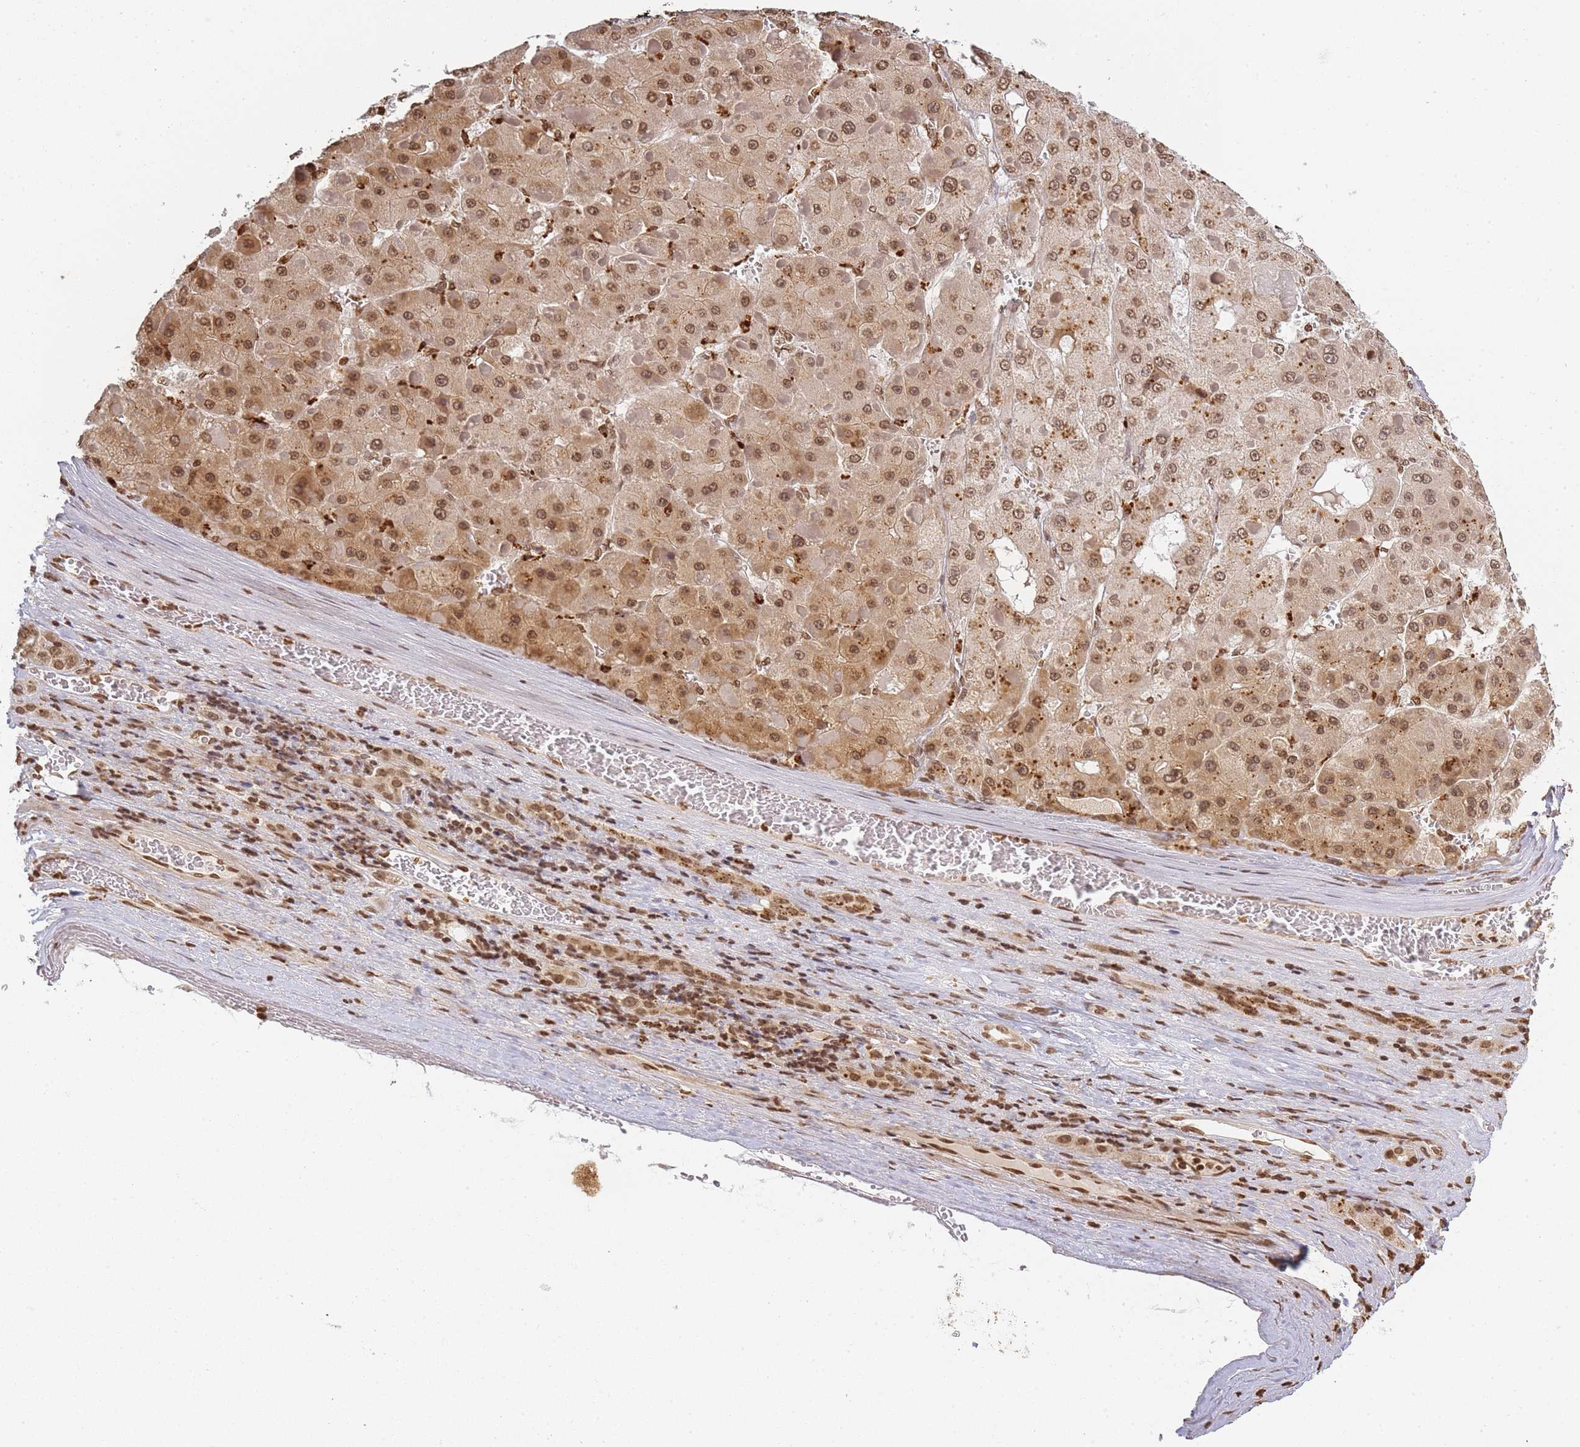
{"staining": {"intensity": "moderate", "quantity": ">75%", "location": "cytoplasmic/membranous,nuclear"}, "tissue": "liver cancer", "cell_type": "Tumor cells", "image_type": "cancer", "snomed": [{"axis": "morphology", "description": "Carcinoma, Hepatocellular, NOS"}, {"axis": "topography", "description": "Liver"}], "caption": "The photomicrograph shows immunohistochemical staining of liver cancer (hepatocellular carcinoma). There is moderate cytoplasmic/membranous and nuclear staining is identified in approximately >75% of tumor cells. (IHC, brightfield microscopy, high magnification).", "gene": "WWTR1", "patient": {"sex": "female", "age": 73}}